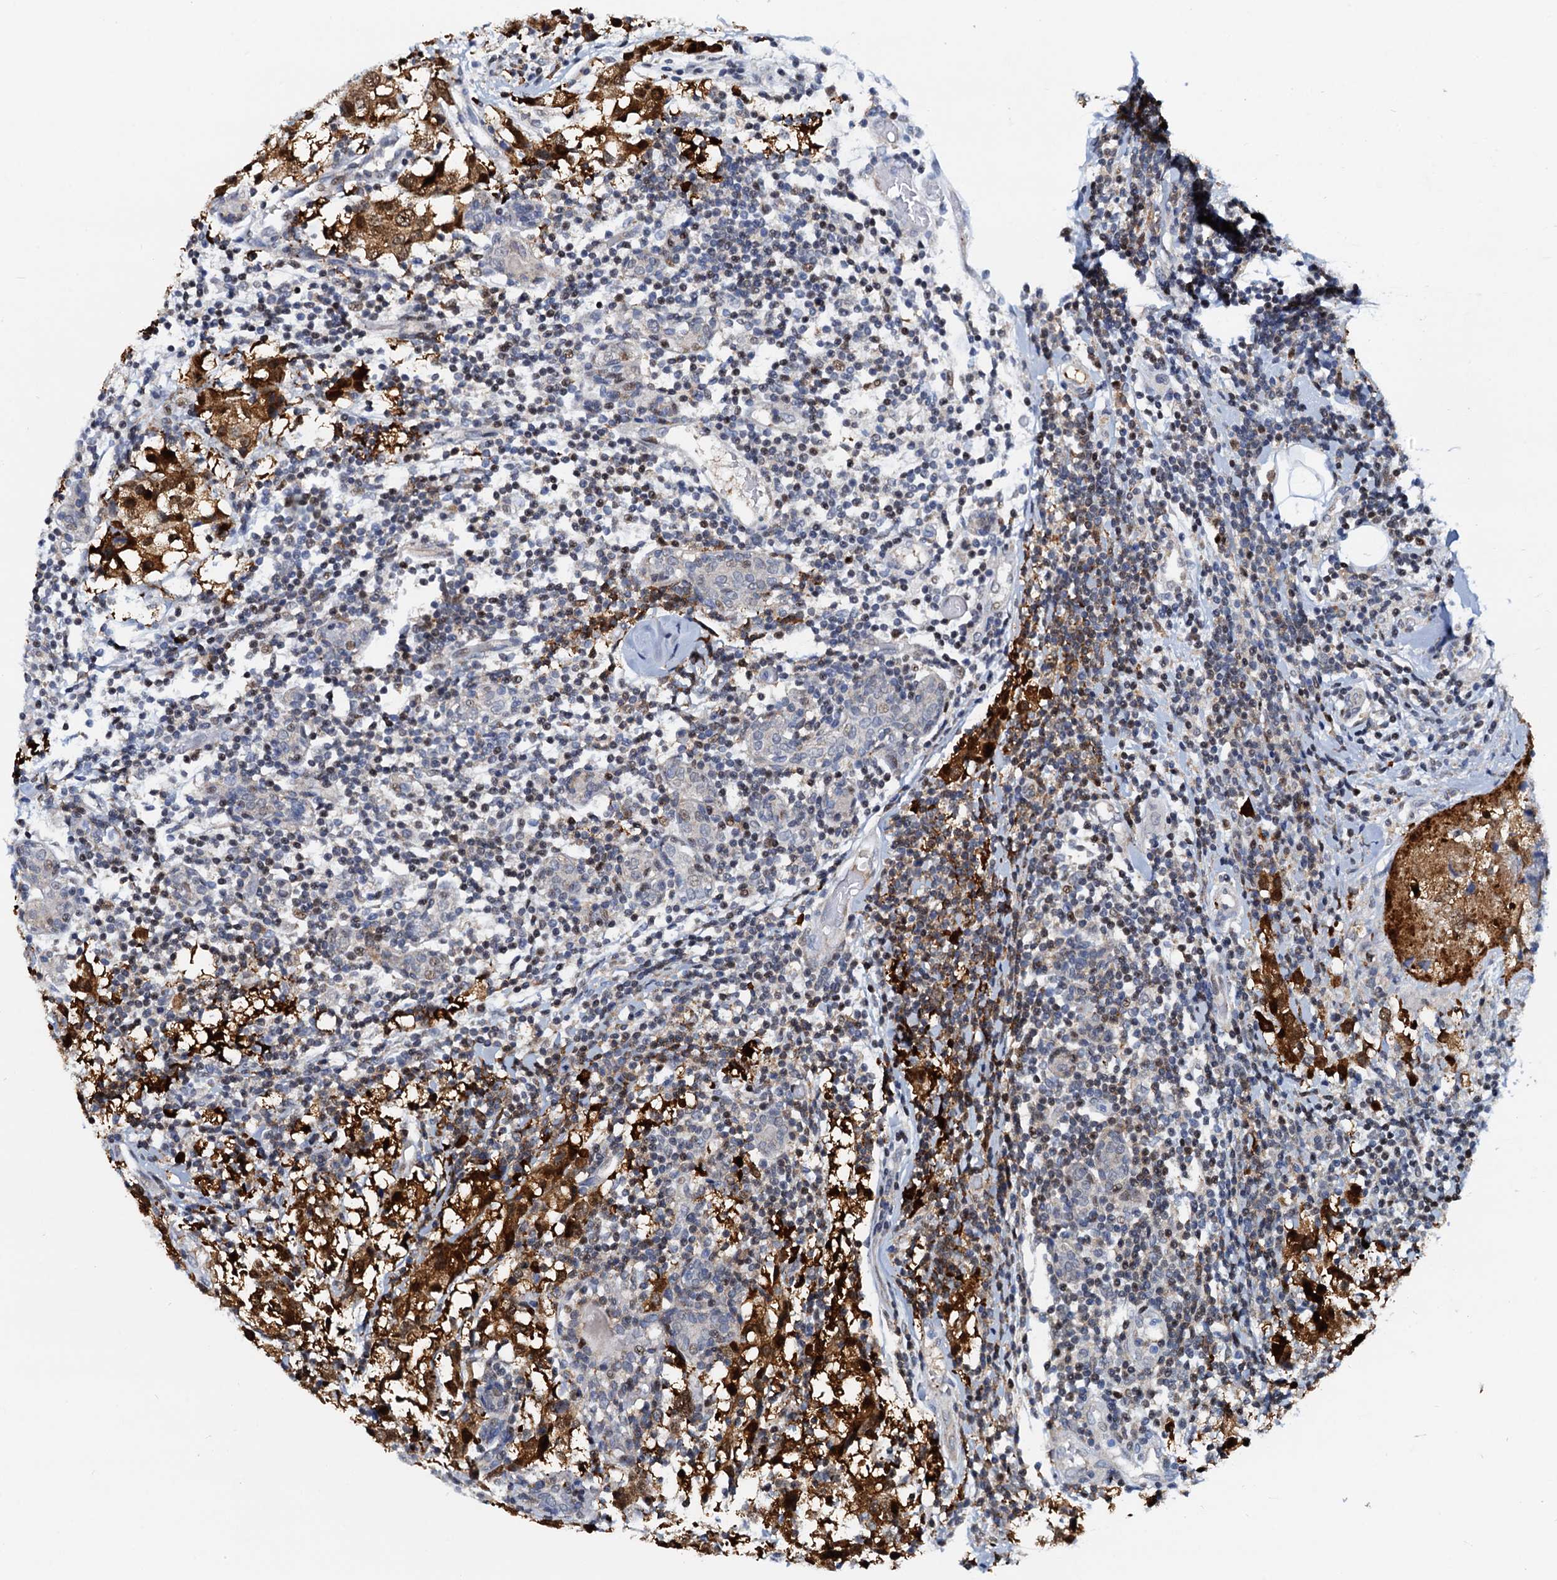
{"staining": {"intensity": "strong", "quantity": ">75%", "location": "cytoplasmic/membranous,nuclear"}, "tissue": "breast cancer", "cell_type": "Tumor cells", "image_type": "cancer", "snomed": [{"axis": "morphology", "description": "Lobular carcinoma"}, {"axis": "topography", "description": "Breast"}], "caption": "Protein expression analysis of breast lobular carcinoma reveals strong cytoplasmic/membranous and nuclear expression in approximately >75% of tumor cells.", "gene": "PTGES3", "patient": {"sex": "female", "age": 59}}